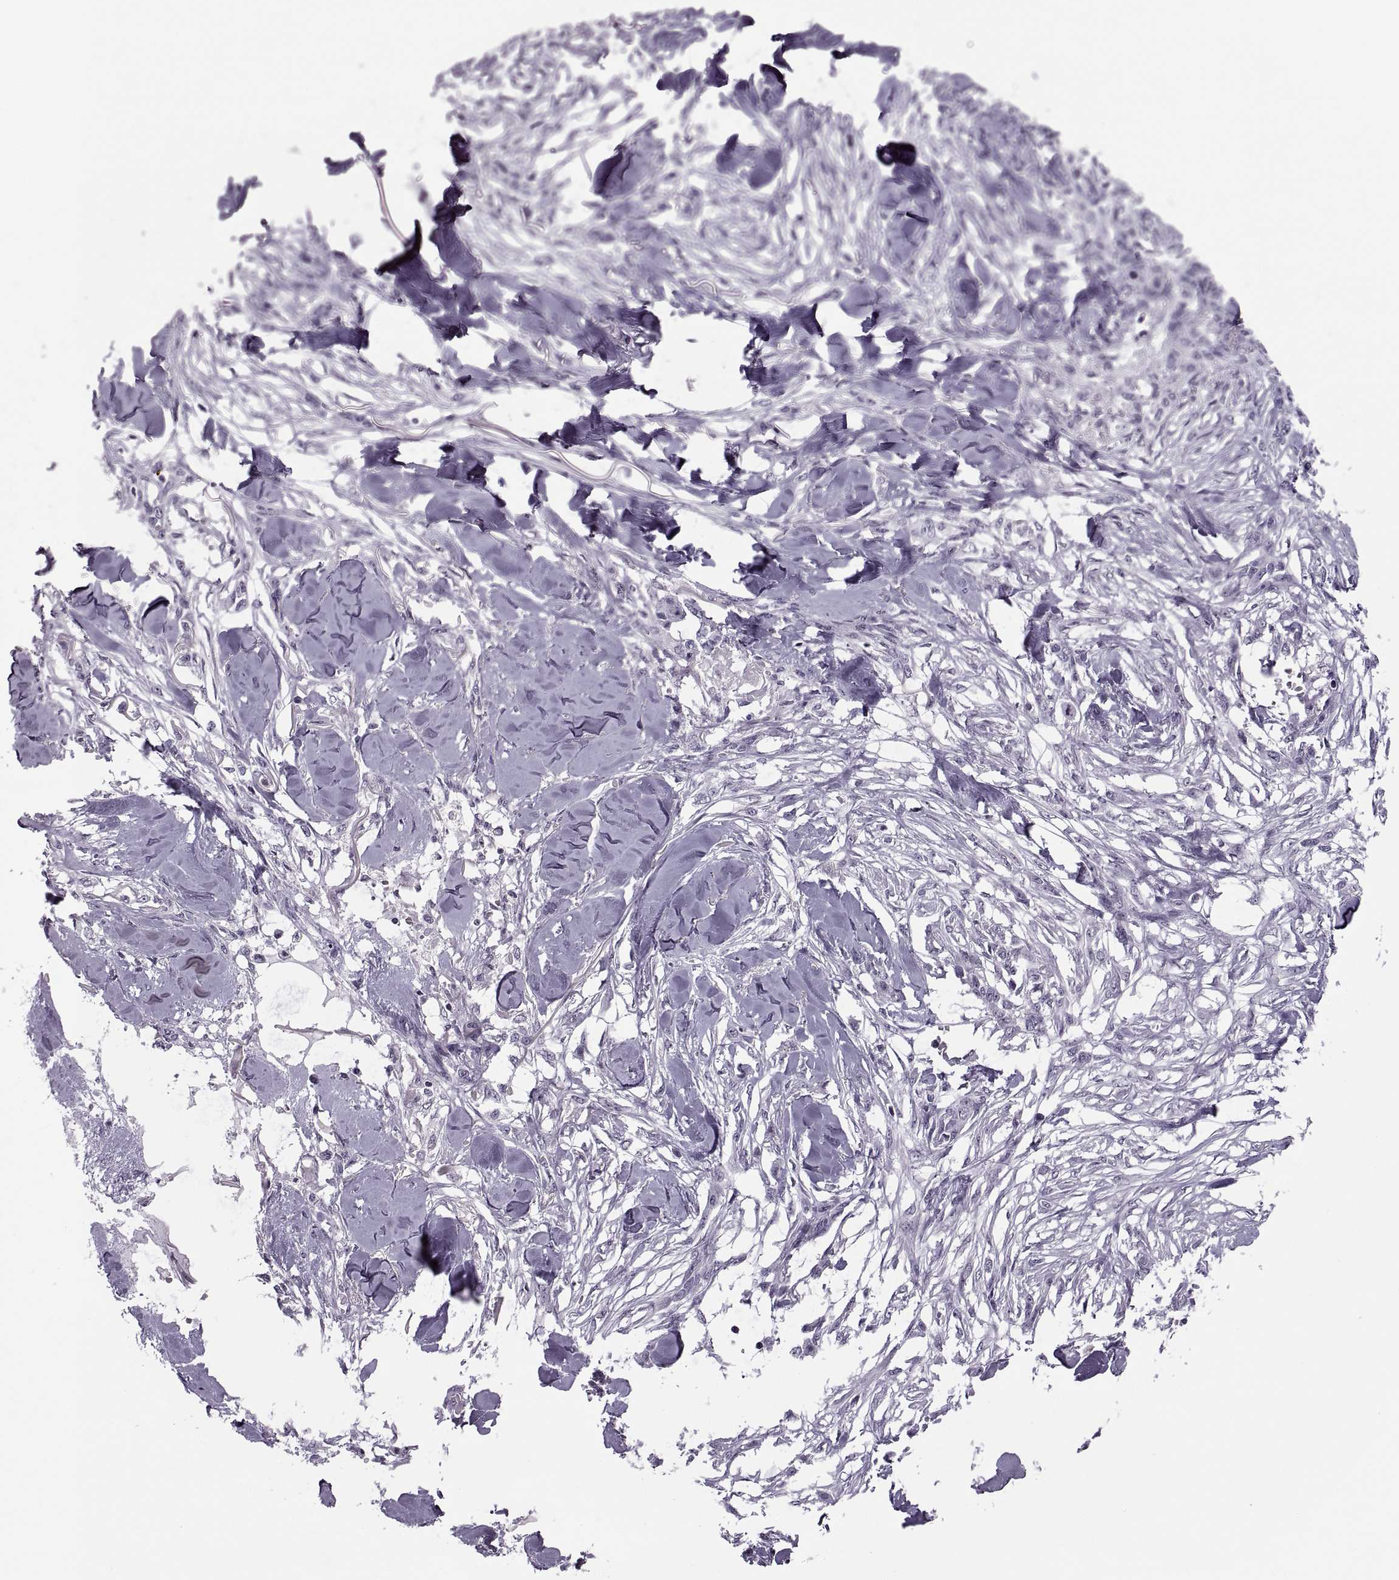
{"staining": {"intensity": "negative", "quantity": "none", "location": "none"}, "tissue": "skin cancer", "cell_type": "Tumor cells", "image_type": "cancer", "snomed": [{"axis": "morphology", "description": "Squamous cell carcinoma, NOS"}, {"axis": "topography", "description": "Skin"}], "caption": "A histopathology image of squamous cell carcinoma (skin) stained for a protein reveals no brown staining in tumor cells.", "gene": "H1-8", "patient": {"sex": "female", "age": 59}}